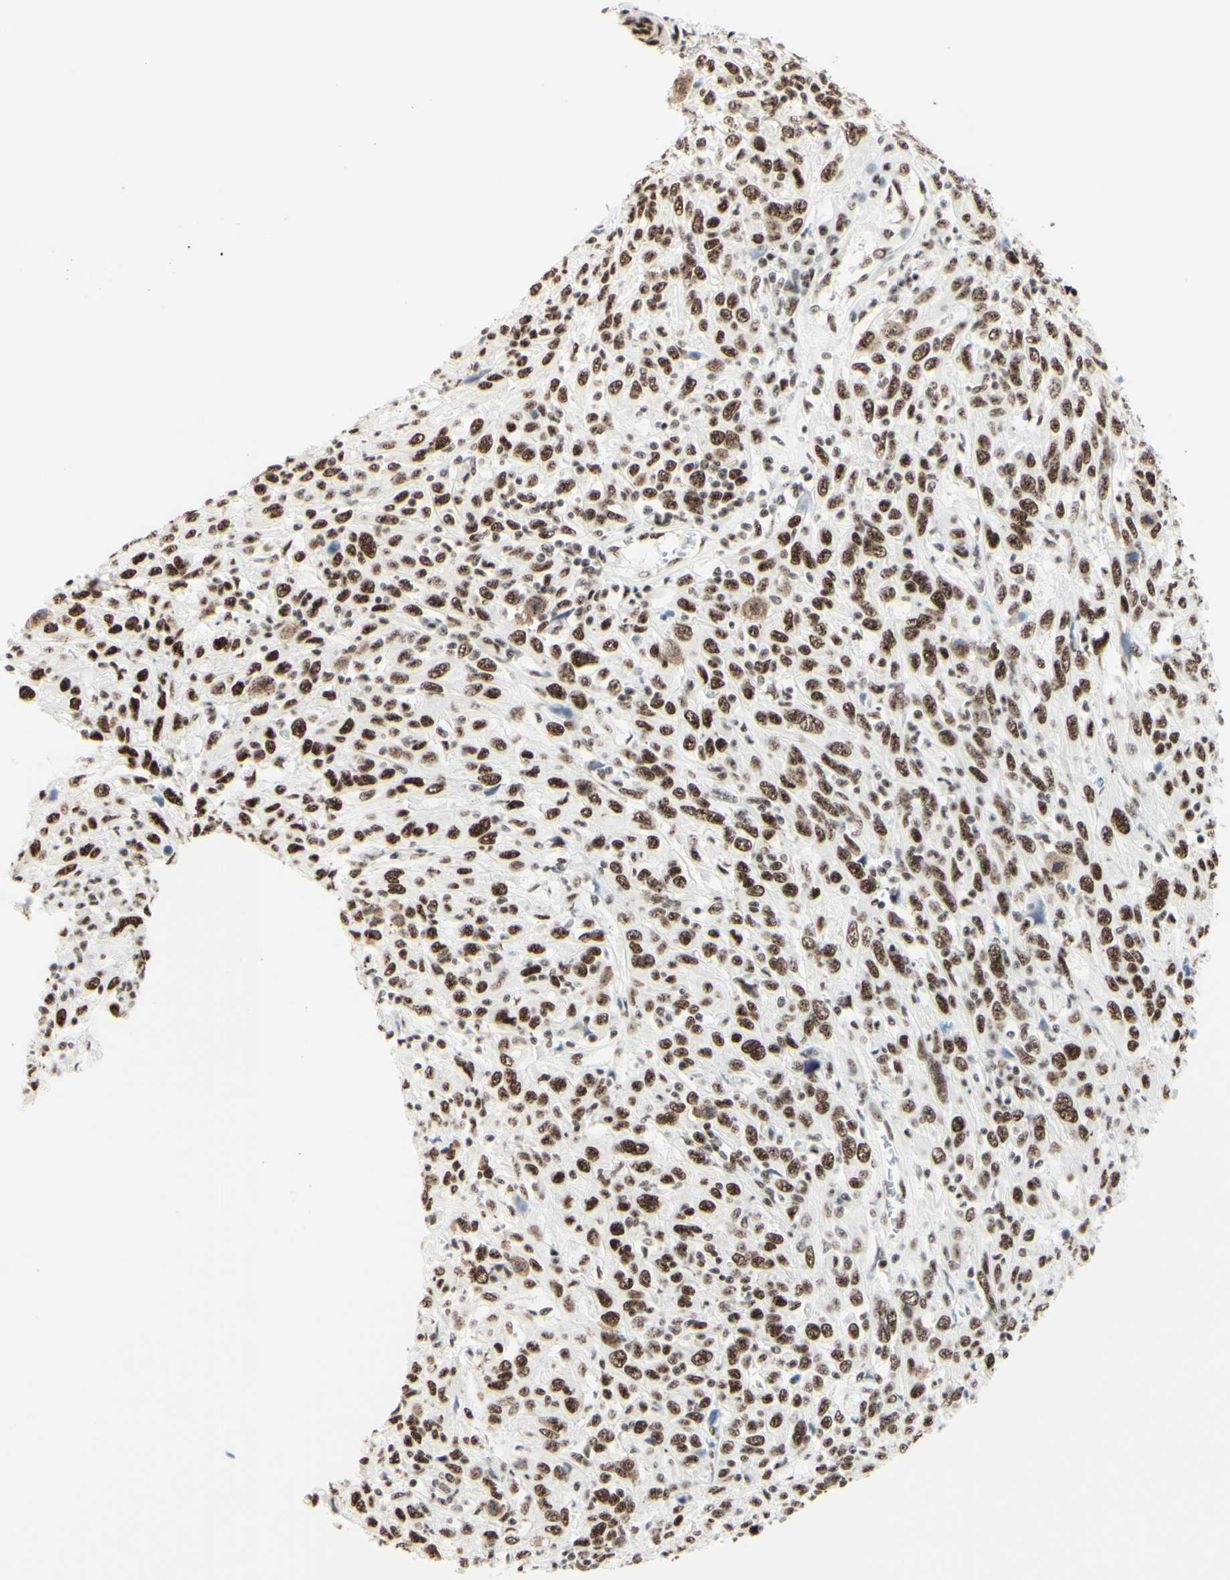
{"staining": {"intensity": "moderate", "quantity": ">75%", "location": "cytoplasmic/membranous,nuclear"}, "tissue": "cervical cancer", "cell_type": "Tumor cells", "image_type": "cancer", "snomed": [{"axis": "morphology", "description": "Squamous cell carcinoma, NOS"}, {"axis": "topography", "description": "Cervix"}], "caption": "Immunohistochemistry (IHC) staining of squamous cell carcinoma (cervical), which exhibits medium levels of moderate cytoplasmic/membranous and nuclear staining in approximately >75% of tumor cells indicating moderate cytoplasmic/membranous and nuclear protein expression. The staining was performed using DAB (brown) for protein detection and nuclei were counterstained in hematoxylin (blue).", "gene": "WTAP", "patient": {"sex": "female", "age": 46}}